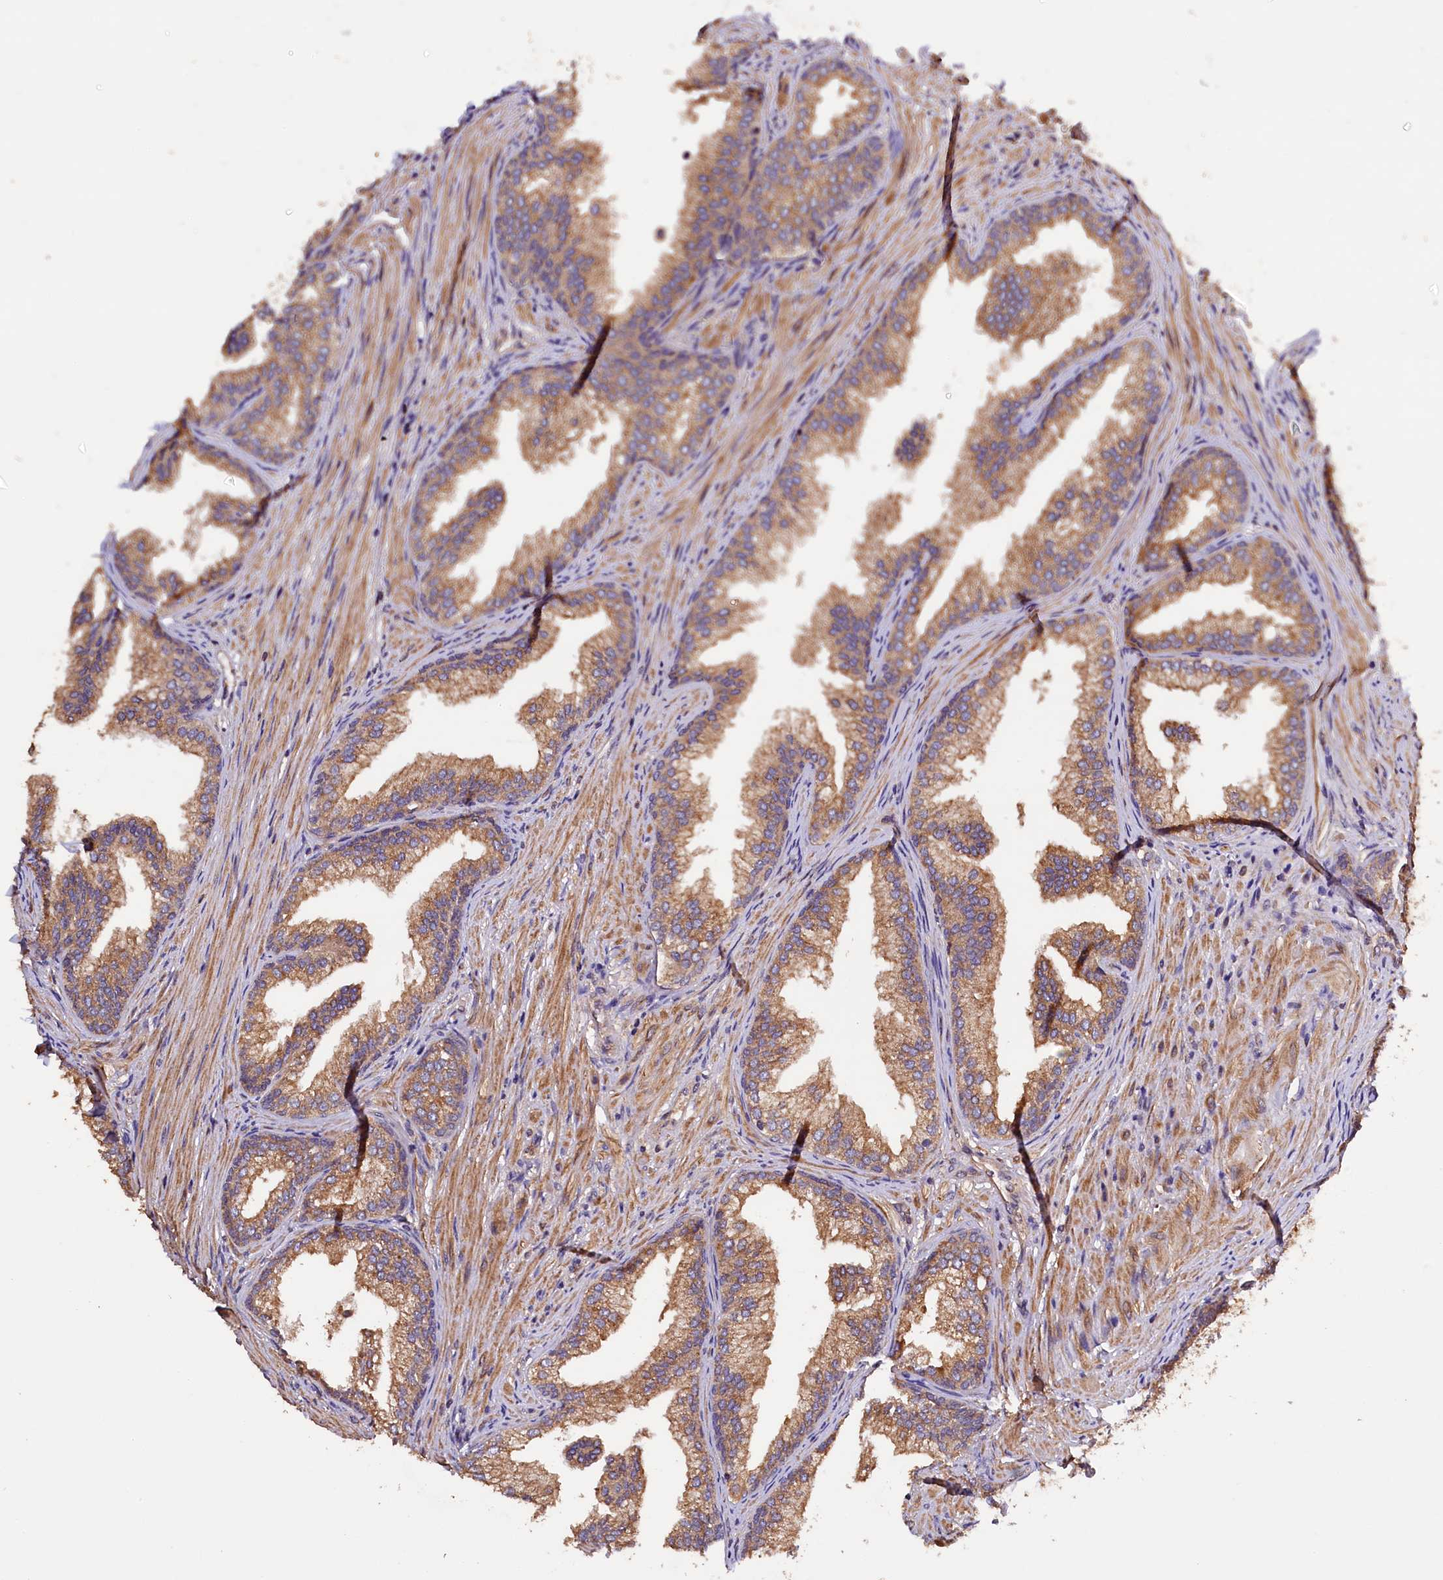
{"staining": {"intensity": "moderate", "quantity": ">75%", "location": "cytoplasmic/membranous"}, "tissue": "prostate", "cell_type": "Glandular cells", "image_type": "normal", "snomed": [{"axis": "morphology", "description": "Normal tissue, NOS"}, {"axis": "topography", "description": "Prostate"}], "caption": "Immunohistochemical staining of normal prostate shows >75% levels of moderate cytoplasmic/membranous protein staining in about >75% of glandular cells. (DAB = brown stain, brightfield microscopy at high magnification).", "gene": "KLC2", "patient": {"sex": "male", "age": 76}}